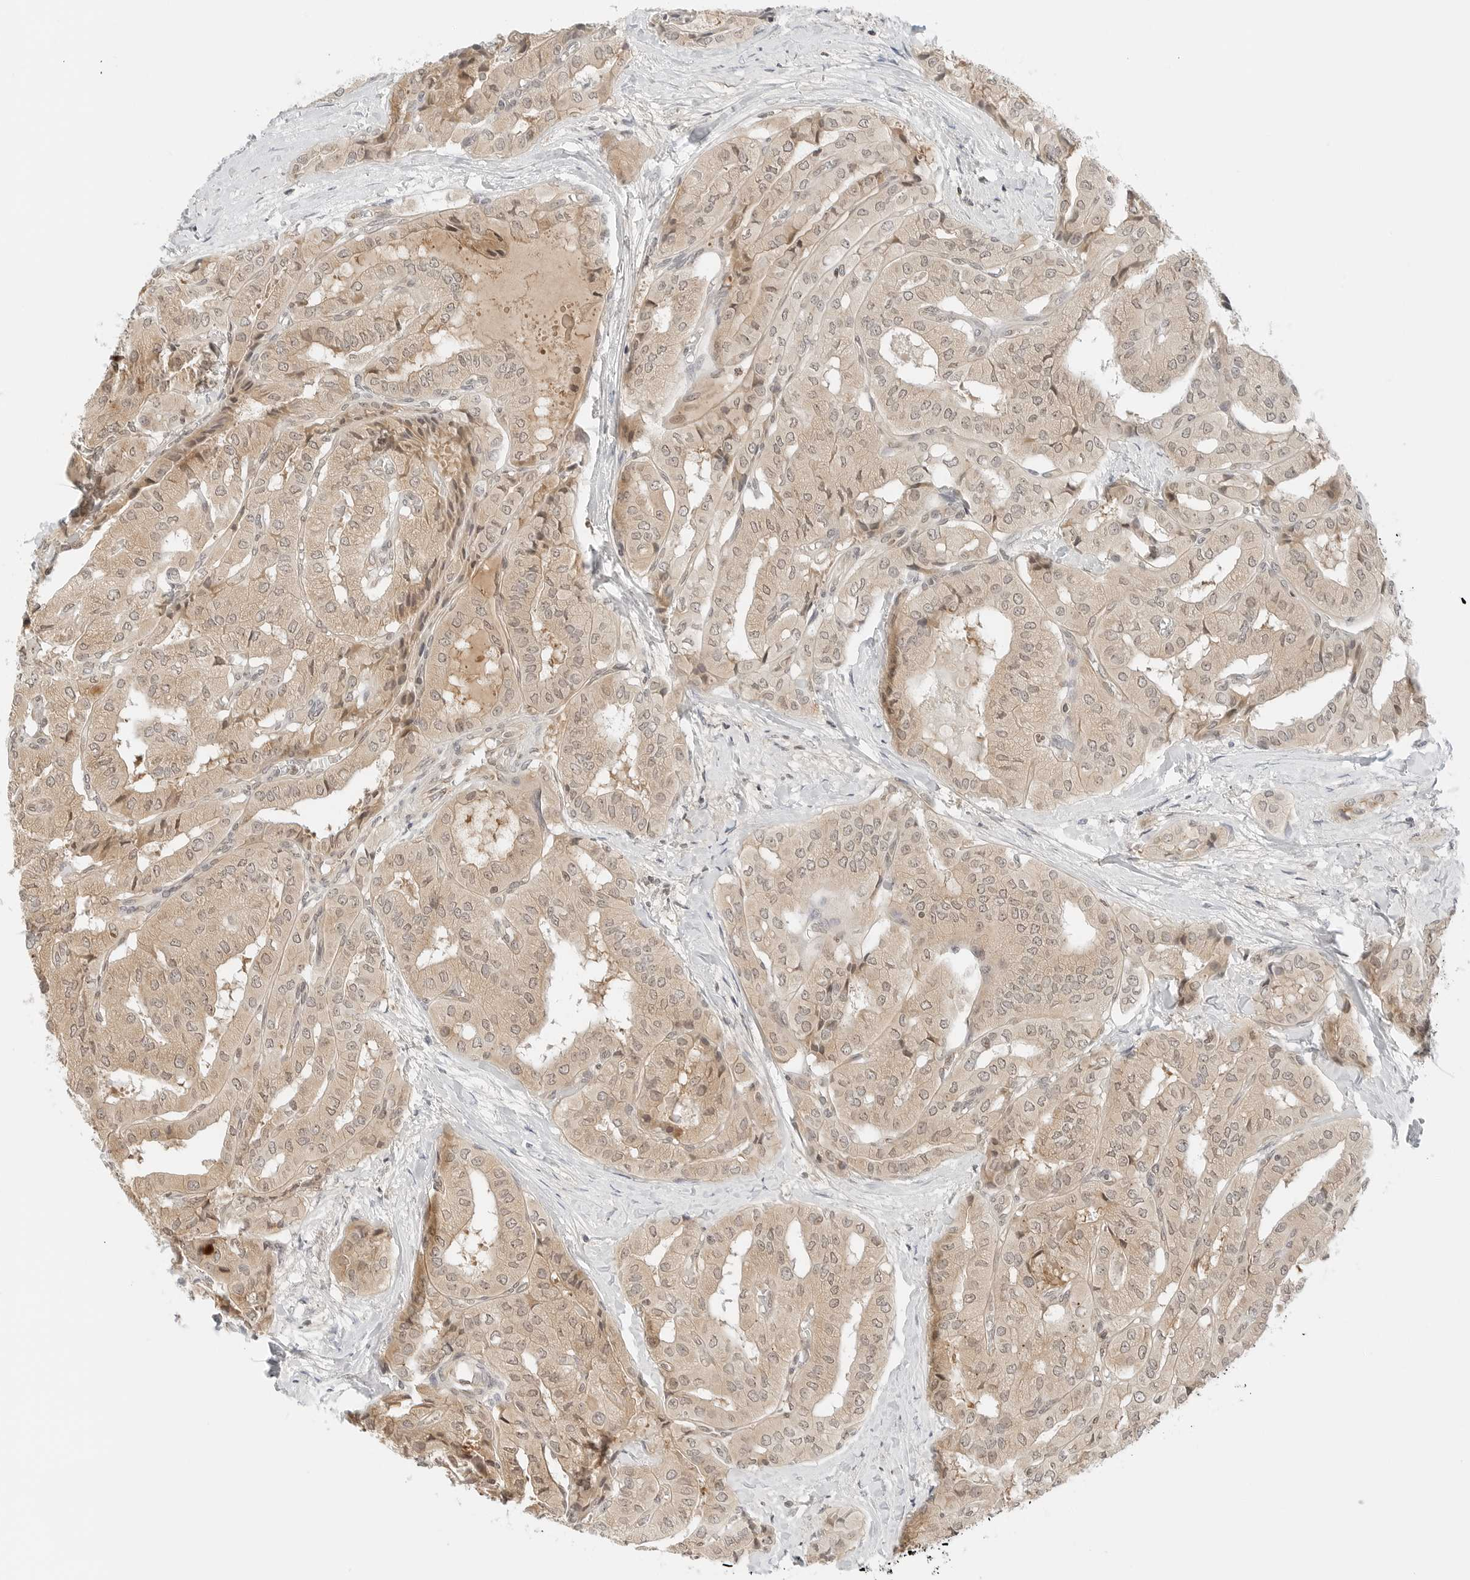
{"staining": {"intensity": "weak", "quantity": ">75%", "location": "cytoplasmic/membranous,nuclear"}, "tissue": "thyroid cancer", "cell_type": "Tumor cells", "image_type": "cancer", "snomed": [{"axis": "morphology", "description": "Papillary adenocarcinoma, NOS"}, {"axis": "topography", "description": "Thyroid gland"}], "caption": "Human thyroid papillary adenocarcinoma stained with a brown dye shows weak cytoplasmic/membranous and nuclear positive staining in approximately >75% of tumor cells.", "gene": "IQCC", "patient": {"sex": "female", "age": 59}}